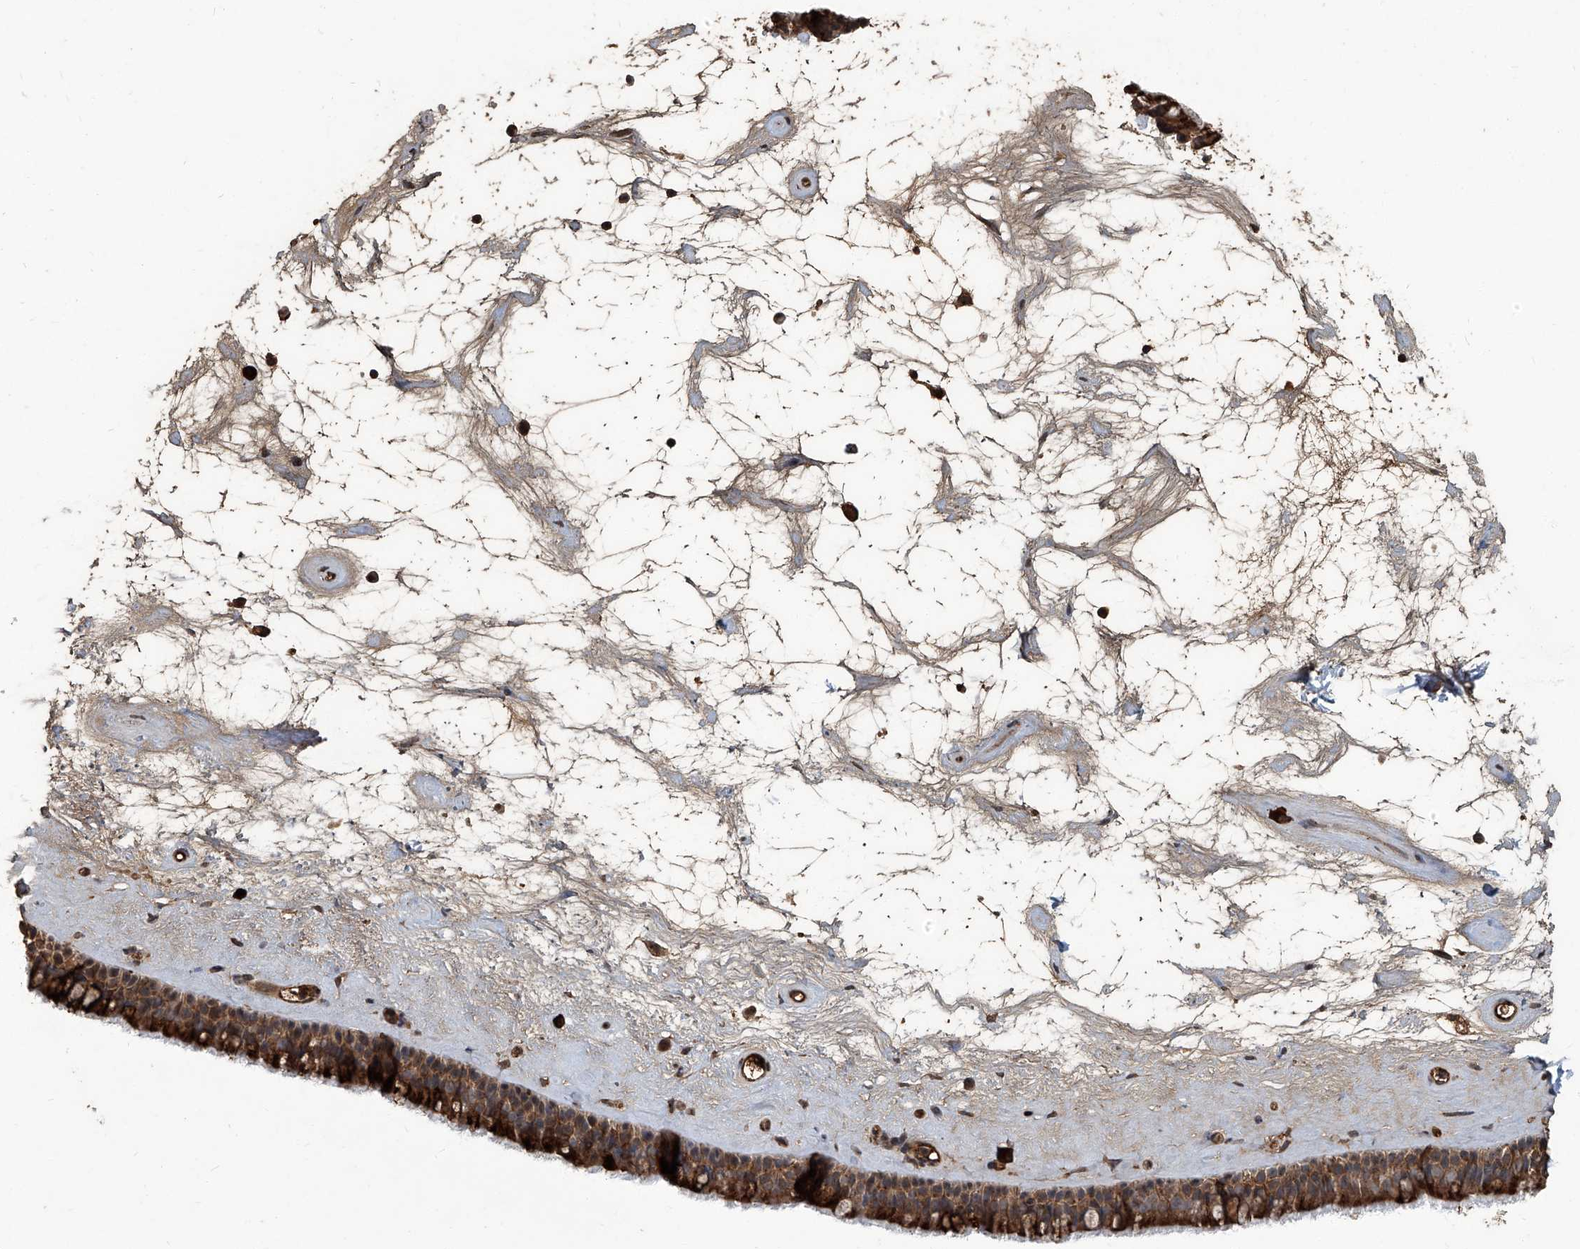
{"staining": {"intensity": "strong", "quantity": ">75%", "location": "cytoplasmic/membranous"}, "tissue": "nasopharynx", "cell_type": "Respiratory epithelial cells", "image_type": "normal", "snomed": [{"axis": "morphology", "description": "Normal tissue, NOS"}, {"axis": "topography", "description": "Nasopharynx"}], "caption": "DAB immunohistochemical staining of benign human nasopharynx shows strong cytoplasmic/membranous protein positivity in approximately >75% of respiratory epithelial cells.", "gene": "GPR132", "patient": {"sex": "male", "age": 64}}